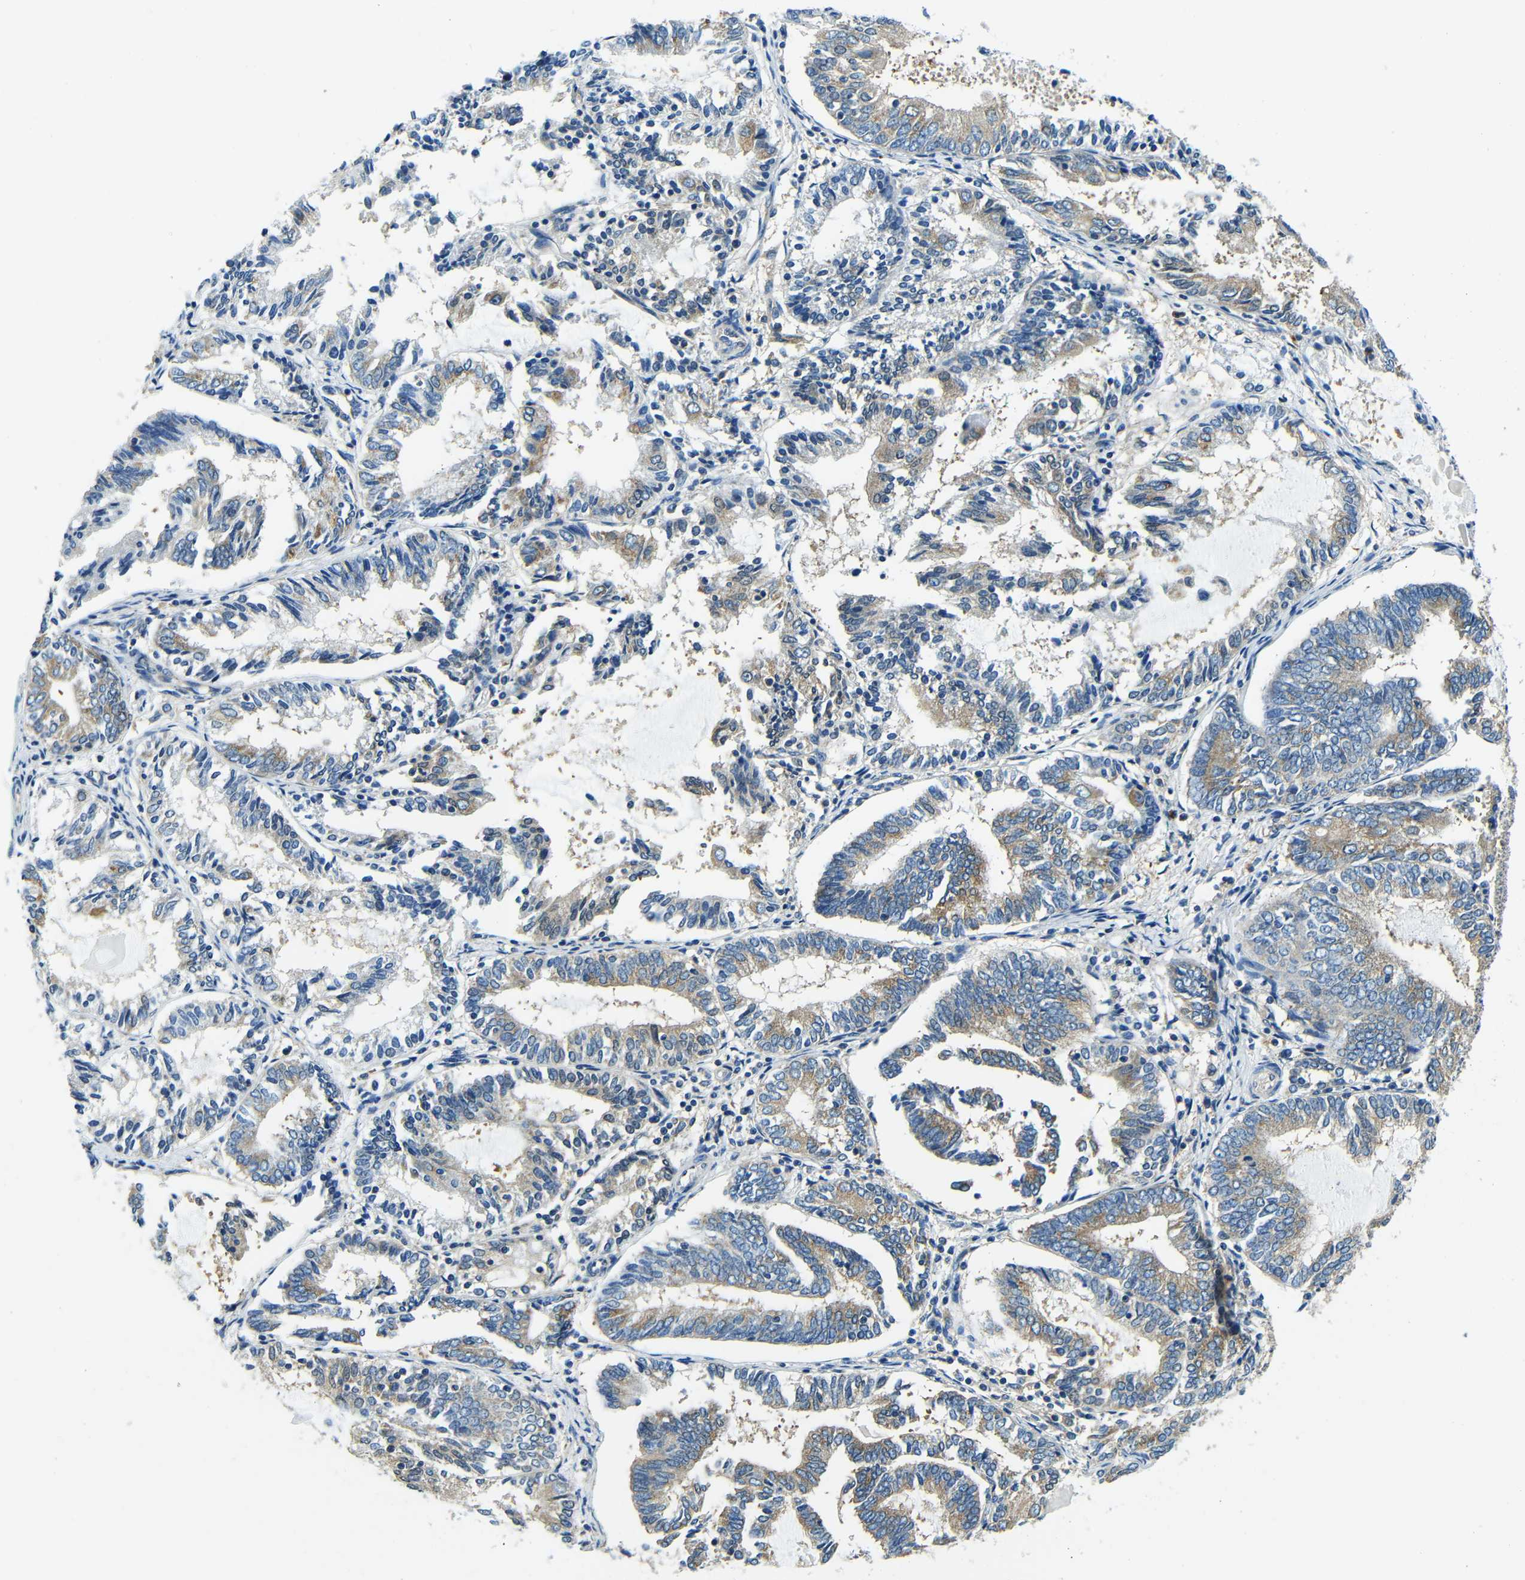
{"staining": {"intensity": "moderate", "quantity": ">75%", "location": "cytoplasmic/membranous"}, "tissue": "endometrial cancer", "cell_type": "Tumor cells", "image_type": "cancer", "snomed": [{"axis": "morphology", "description": "Adenocarcinoma, NOS"}, {"axis": "topography", "description": "Endometrium"}], "caption": "Brown immunohistochemical staining in endometrial adenocarcinoma shows moderate cytoplasmic/membranous expression in approximately >75% of tumor cells.", "gene": "USO1", "patient": {"sex": "female", "age": 81}}